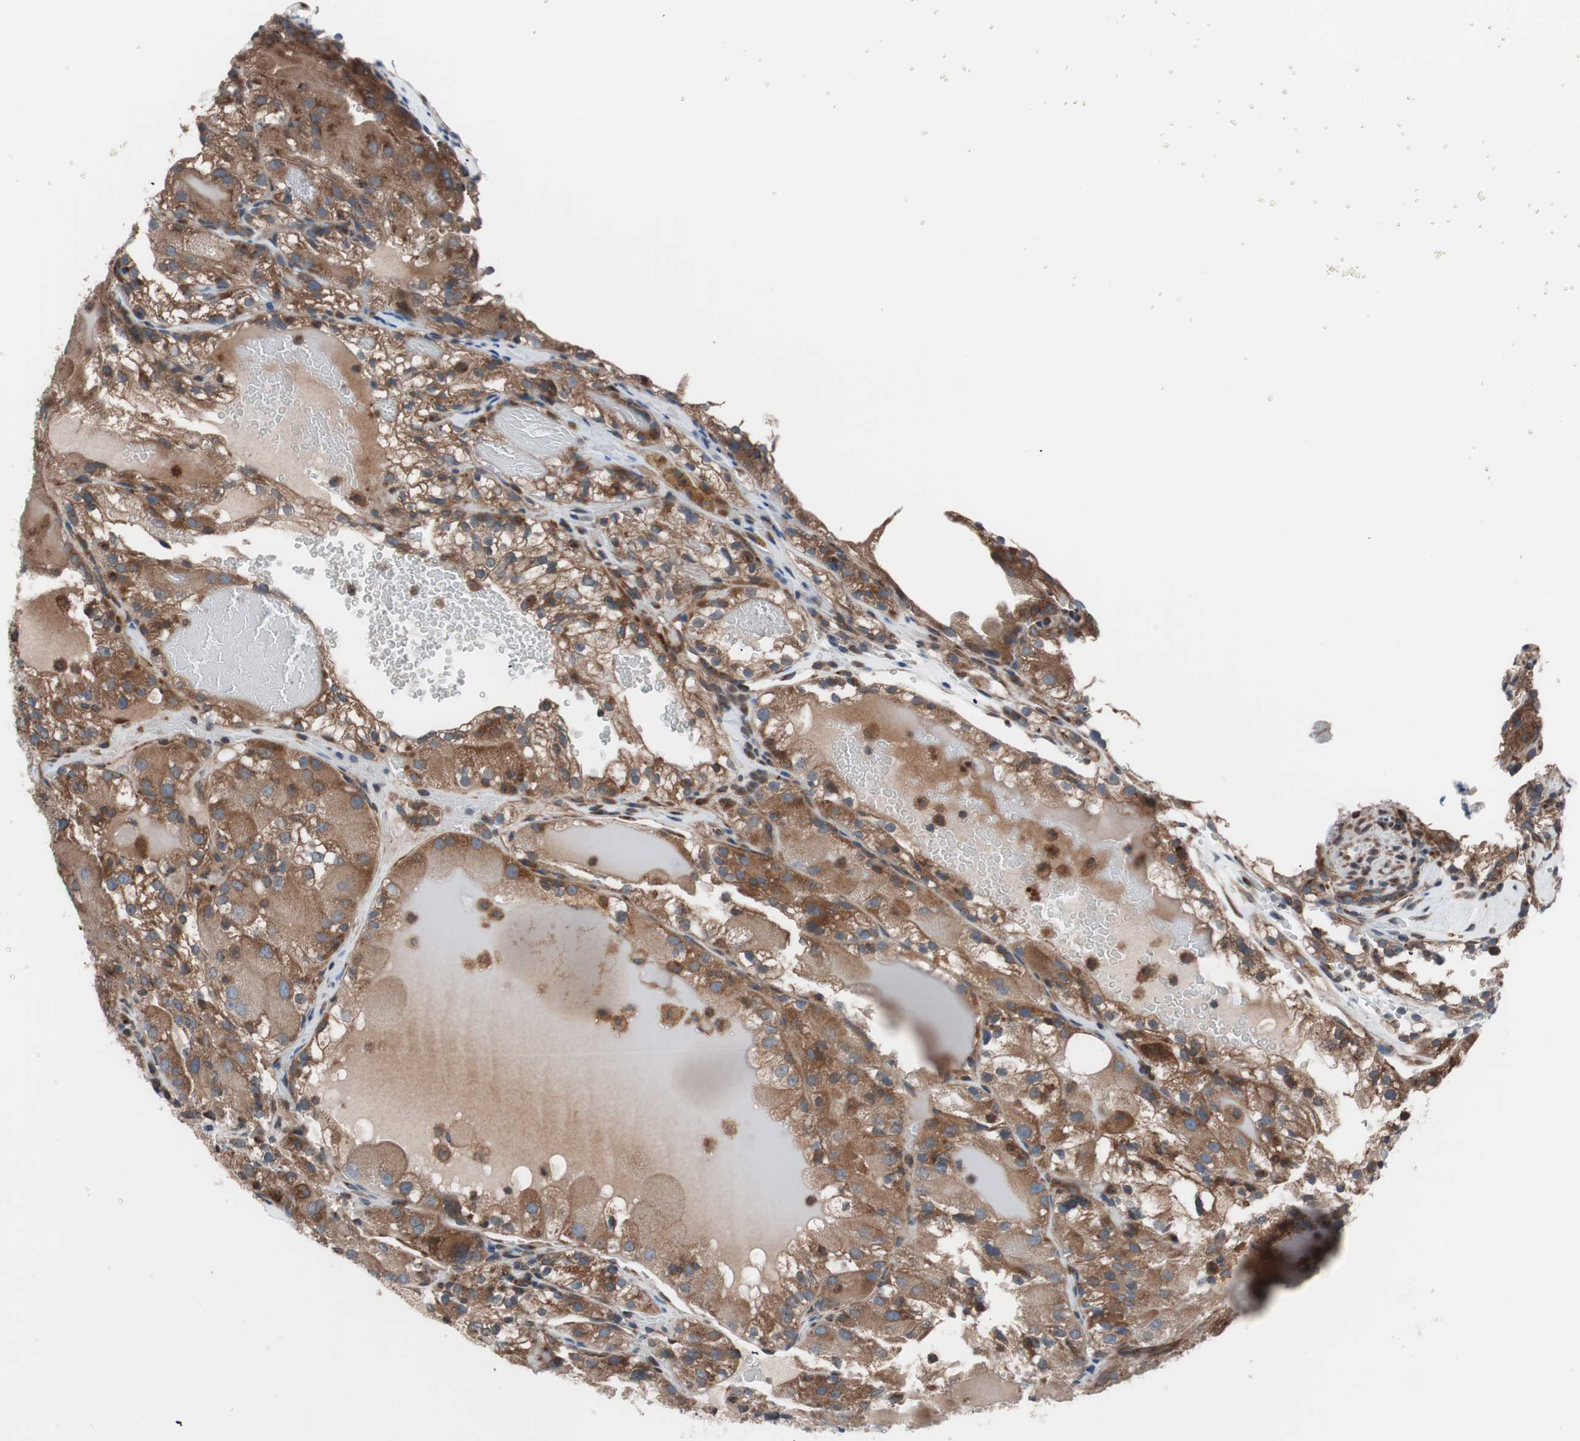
{"staining": {"intensity": "strong", "quantity": ">75%", "location": "cytoplasmic/membranous"}, "tissue": "renal cancer", "cell_type": "Tumor cells", "image_type": "cancer", "snomed": [{"axis": "morphology", "description": "Normal tissue, NOS"}, {"axis": "morphology", "description": "Adenocarcinoma, NOS"}, {"axis": "topography", "description": "Kidney"}], "caption": "Immunohistochemical staining of adenocarcinoma (renal) displays high levels of strong cytoplasmic/membranous positivity in about >75% of tumor cells.", "gene": "SEC31A", "patient": {"sex": "male", "age": 61}}